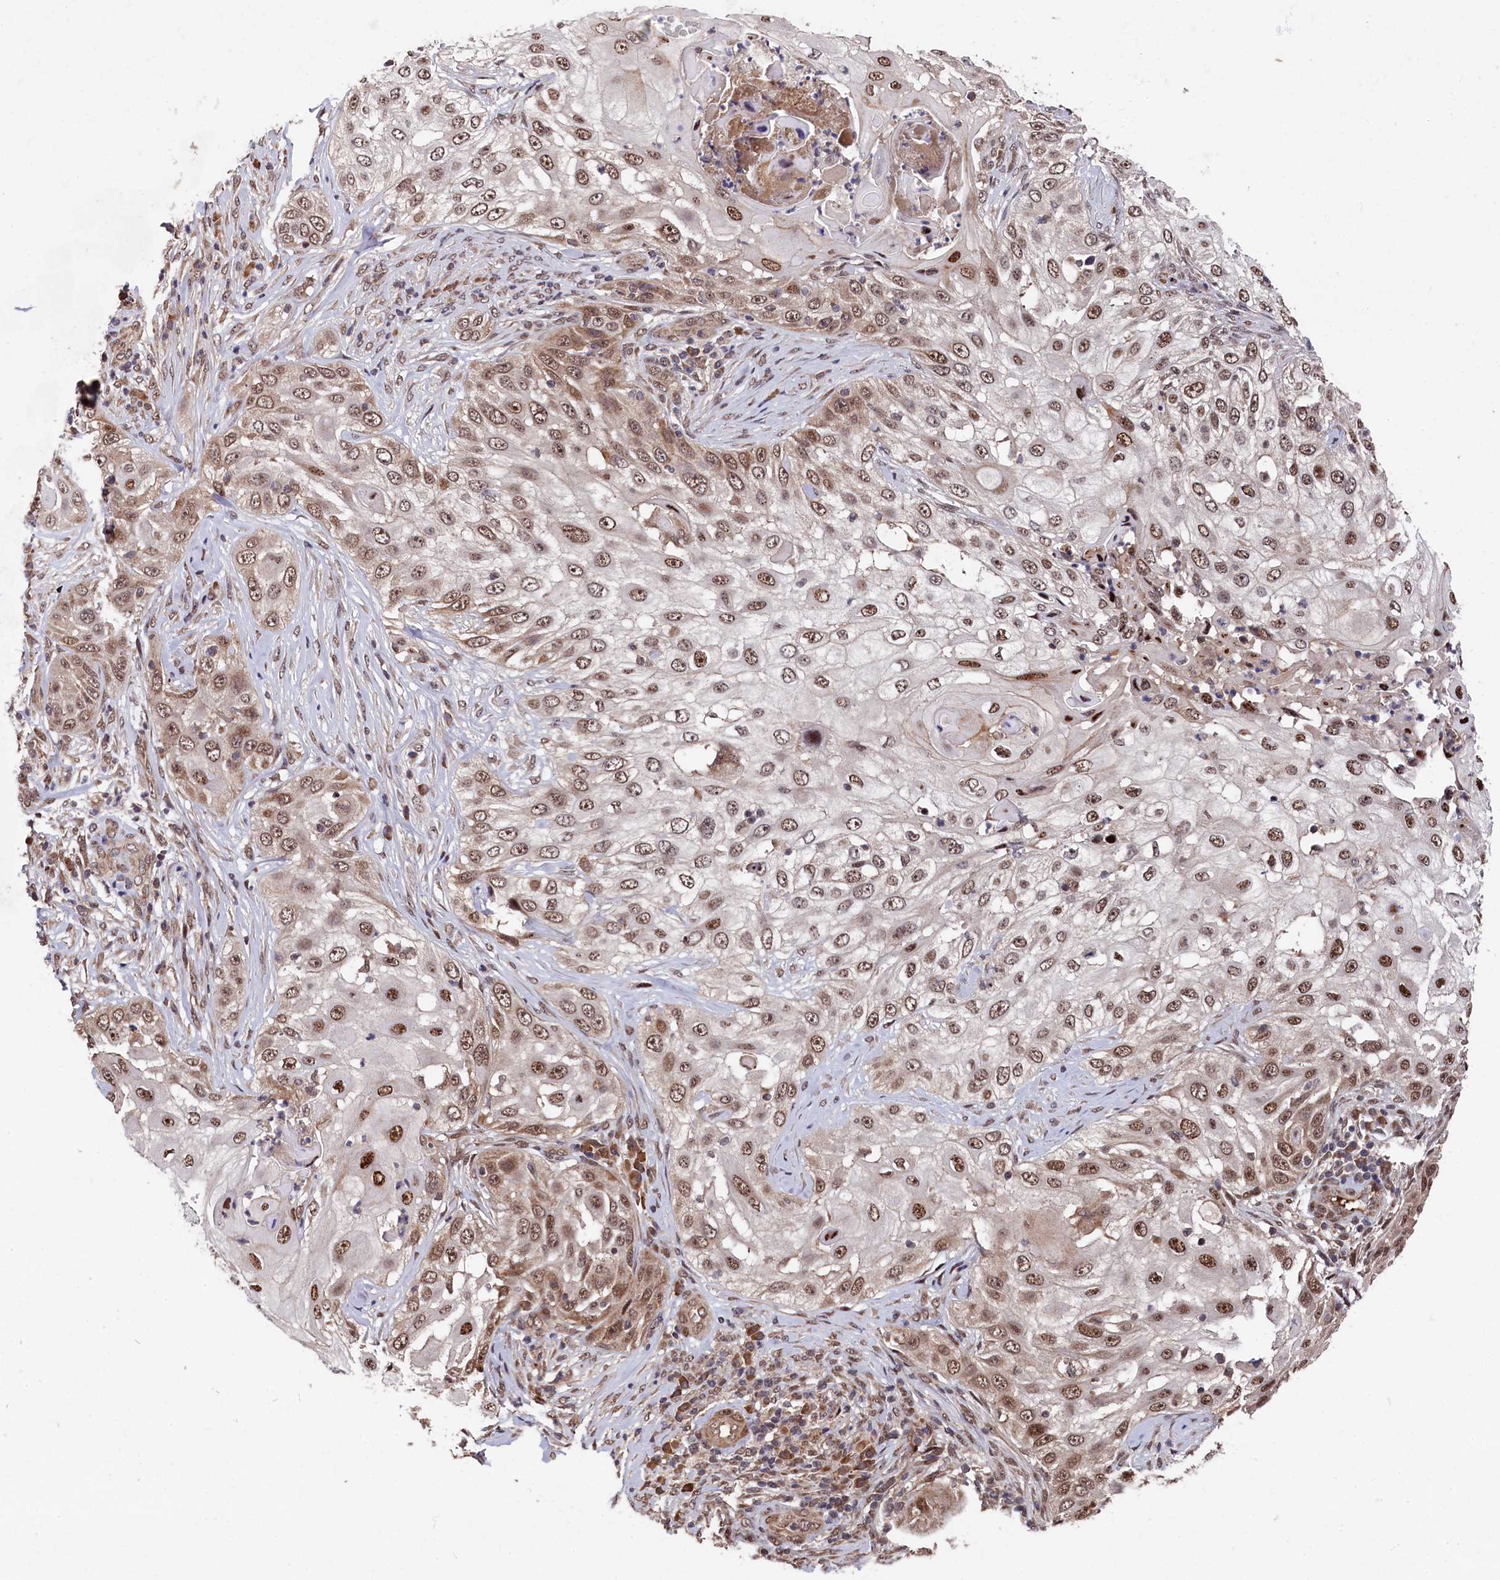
{"staining": {"intensity": "moderate", "quantity": ">75%", "location": "nuclear"}, "tissue": "skin cancer", "cell_type": "Tumor cells", "image_type": "cancer", "snomed": [{"axis": "morphology", "description": "Squamous cell carcinoma, NOS"}, {"axis": "topography", "description": "Skin"}], "caption": "Immunohistochemical staining of skin squamous cell carcinoma reveals medium levels of moderate nuclear staining in about >75% of tumor cells. The staining was performed using DAB to visualize the protein expression in brown, while the nuclei were stained in blue with hematoxylin (Magnification: 20x).", "gene": "CLPX", "patient": {"sex": "female", "age": 44}}